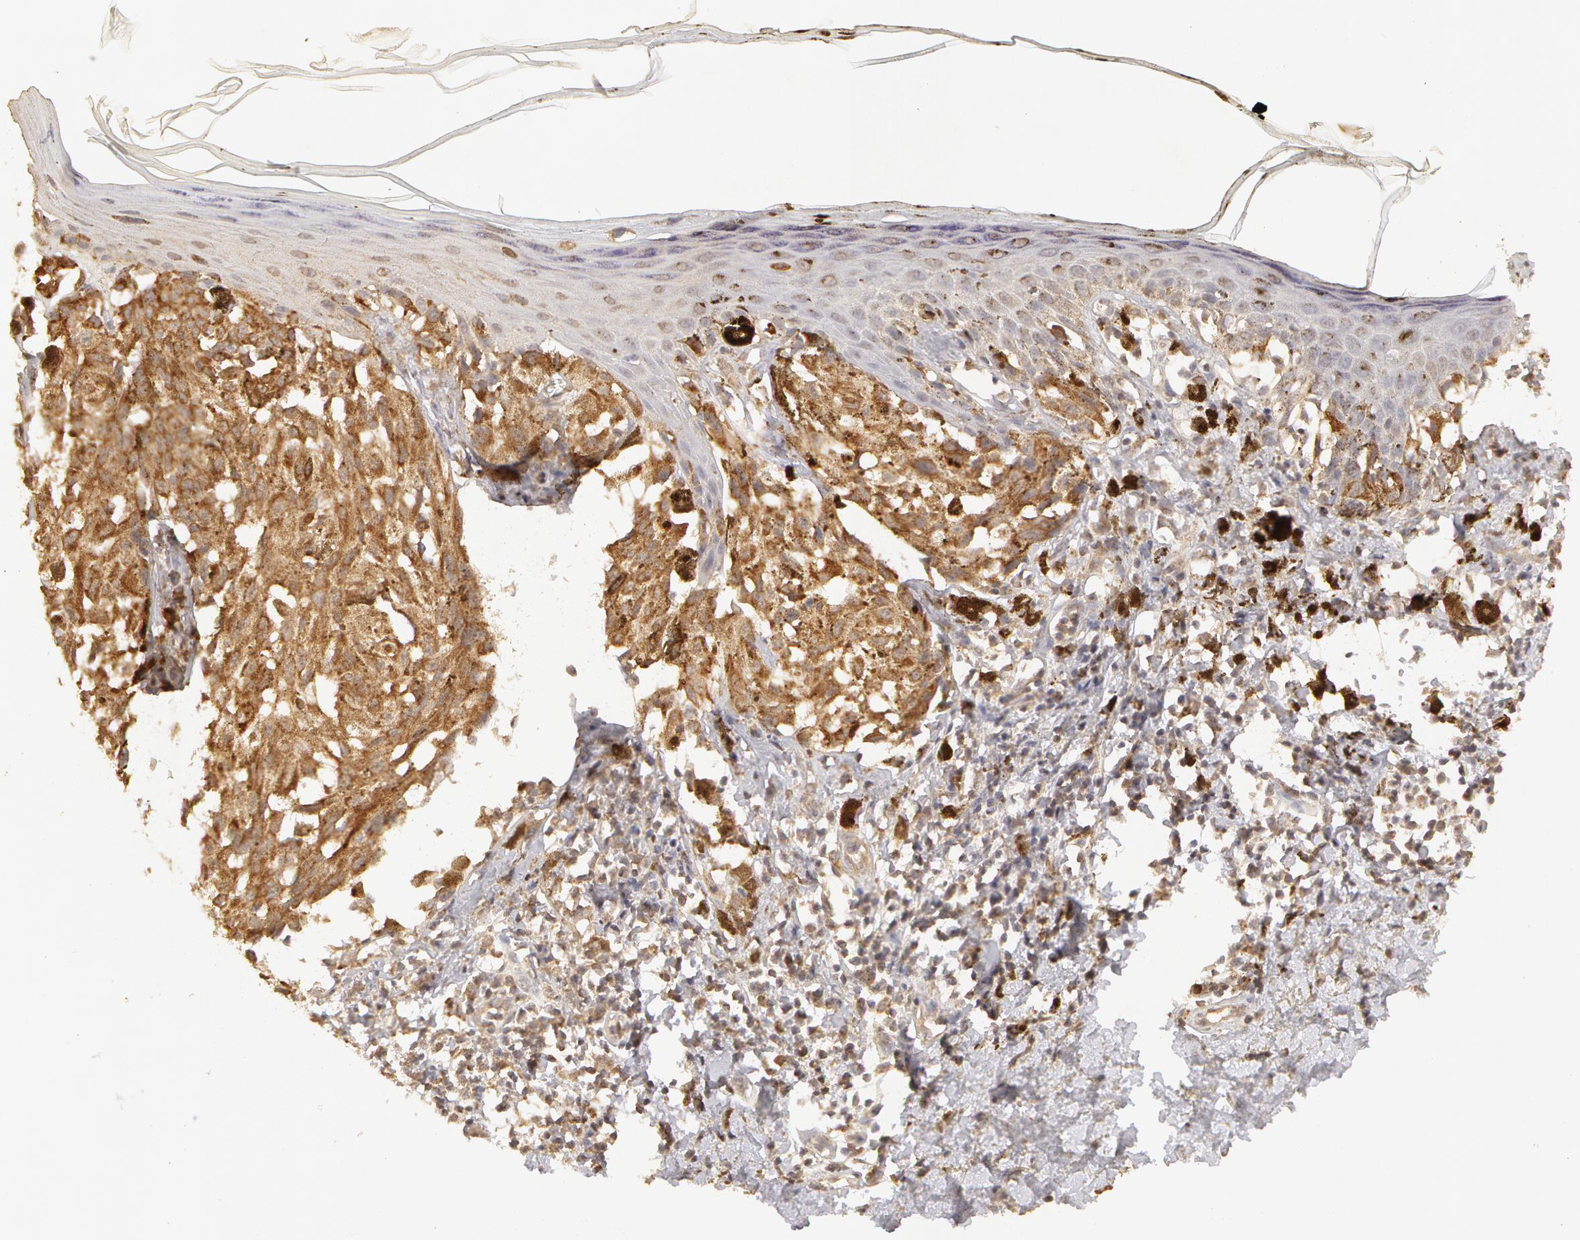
{"staining": {"intensity": "moderate", "quantity": ">75%", "location": "cytoplasmic/membranous"}, "tissue": "melanoma", "cell_type": "Tumor cells", "image_type": "cancer", "snomed": [{"axis": "morphology", "description": "Malignant melanoma, NOS"}, {"axis": "topography", "description": "Skin"}], "caption": "Moderate cytoplasmic/membranous staining is appreciated in approximately >75% of tumor cells in melanoma. The staining was performed using DAB (3,3'-diaminobenzidine) to visualize the protein expression in brown, while the nuclei were stained in blue with hematoxylin (Magnification: 20x).", "gene": "ADPRH", "patient": {"sex": "female", "age": 72}}